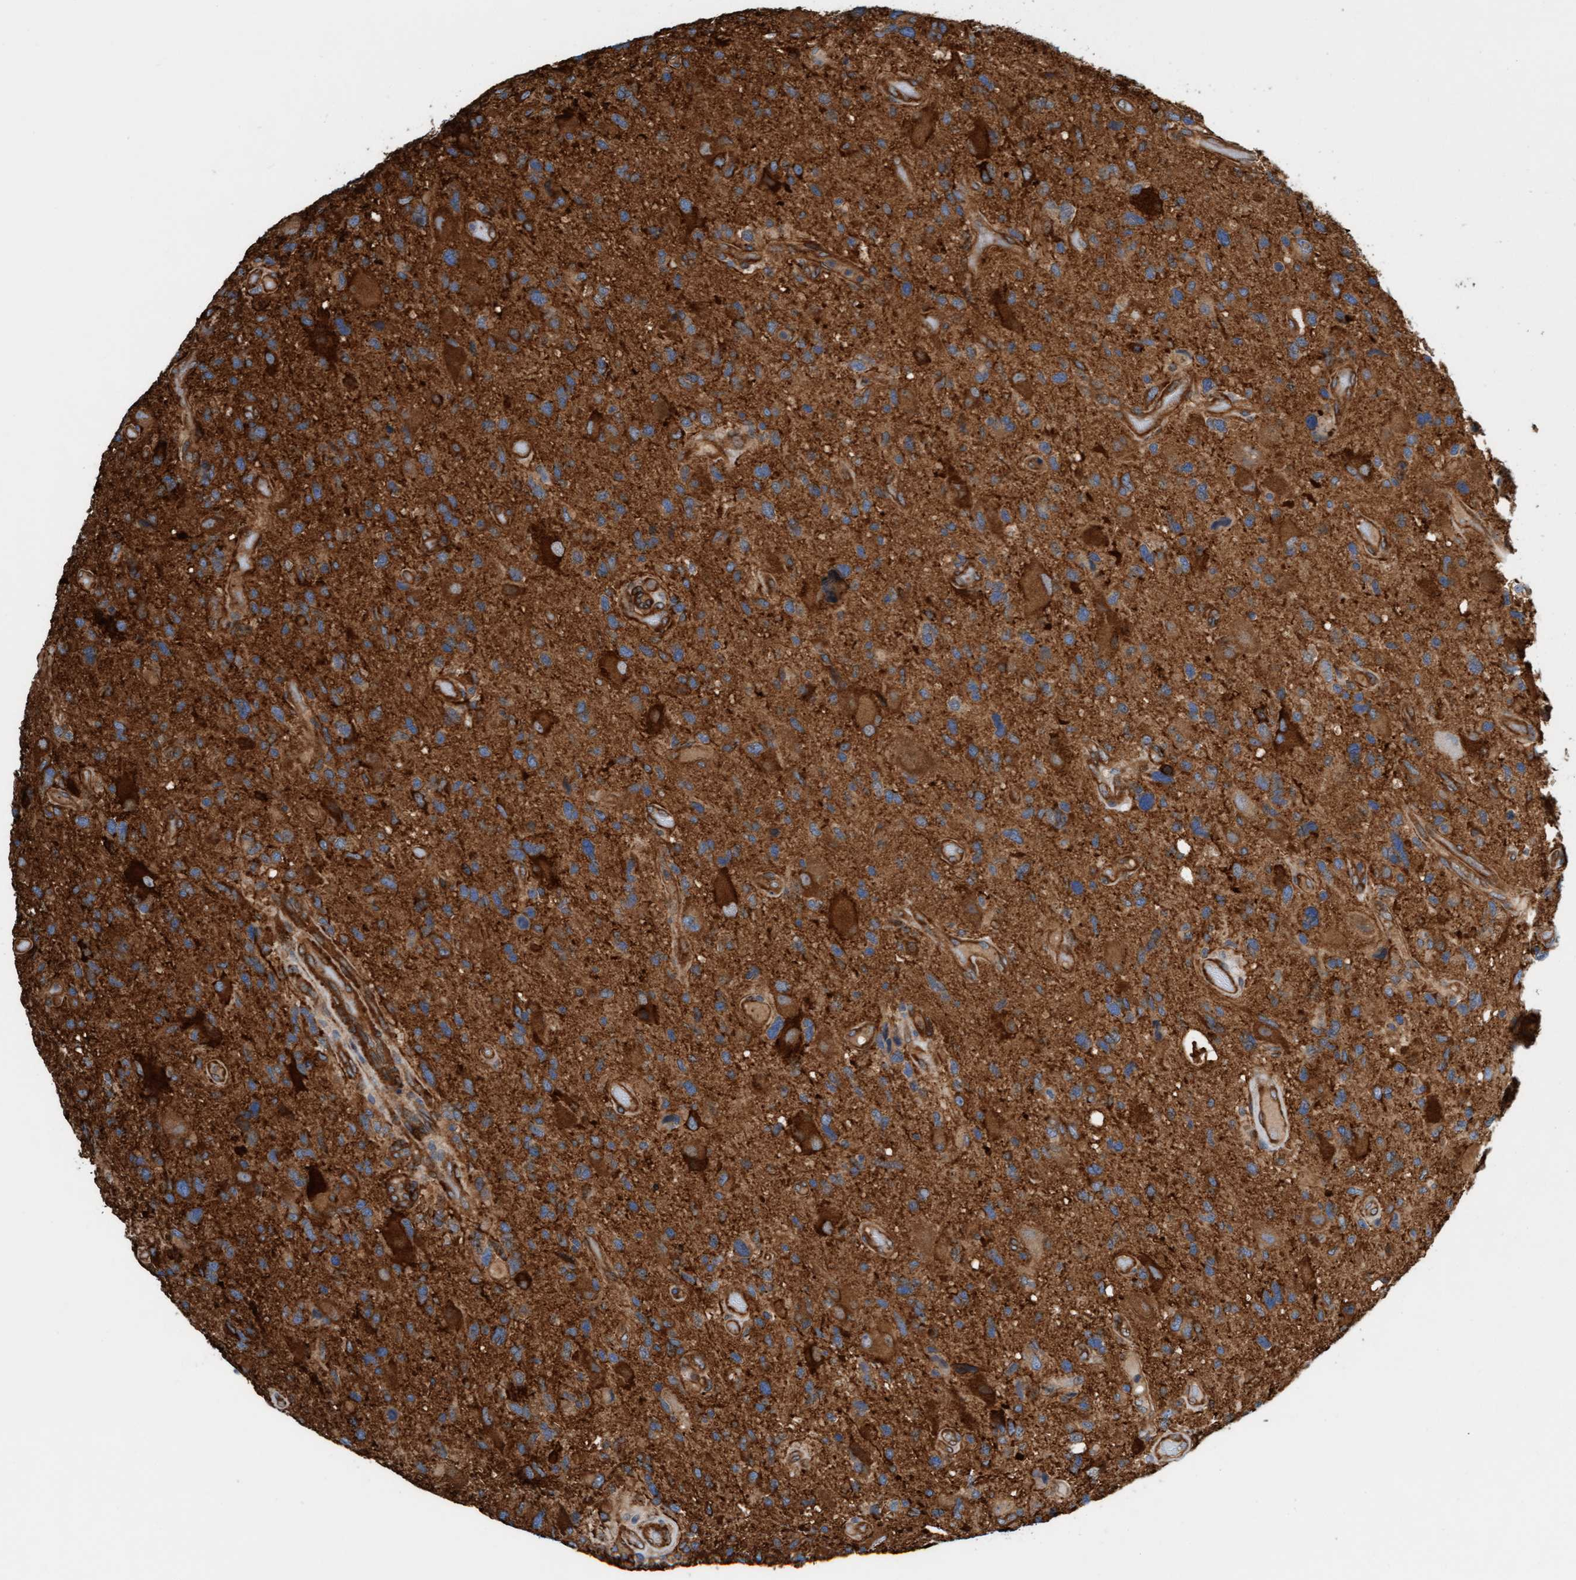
{"staining": {"intensity": "strong", "quantity": ">75%", "location": "cytoplasmic/membranous"}, "tissue": "glioma", "cell_type": "Tumor cells", "image_type": "cancer", "snomed": [{"axis": "morphology", "description": "Glioma, malignant, High grade"}, {"axis": "topography", "description": "Brain"}], "caption": "This is a micrograph of immunohistochemistry (IHC) staining of glioma, which shows strong staining in the cytoplasmic/membranous of tumor cells.", "gene": "FMNL3", "patient": {"sex": "male", "age": 33}}